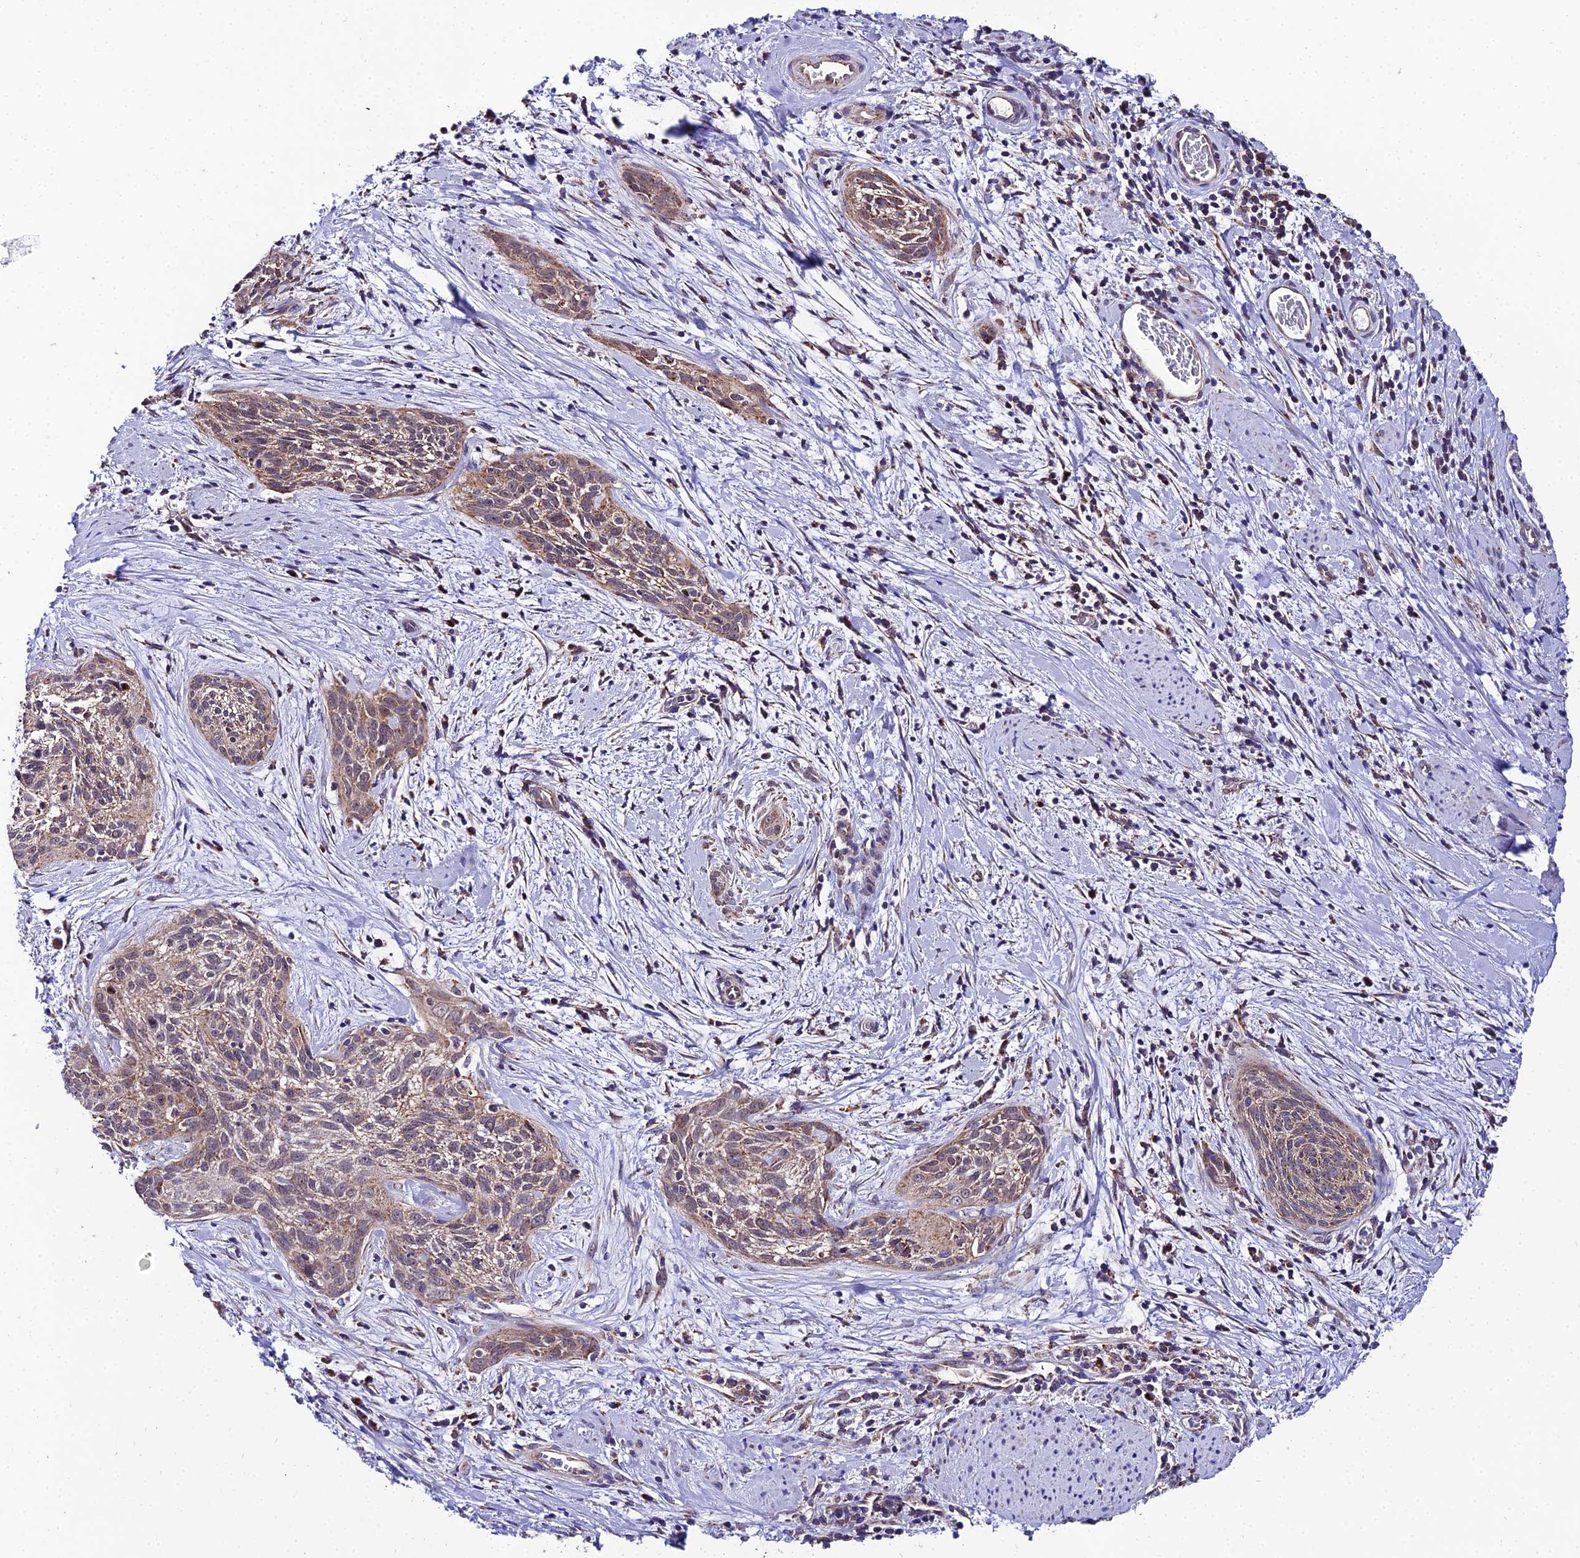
{"staining": {"intensity": "moderate", "quantity": "25%-75%", "location": "cytoplasmic/membranous"}, "tissue": "cervical cancer", "cell_type": "Tumor cells", "image_type": "cancer", "snomed": [{"axis": "morphology", "description": "Squamous cell carcinoma, NOS"}, {"axis": "topography", "description": "Cervix"}], "caption": "Immunohistochemistry of human squamous cell carcinoma (cervical) demonstrates medium levels of moderate cytoplasmic/membranous expression in approximately 25%-75% of tumor cells.", "gene": "PSMD2", "patient": {"sex": "female", "age": 55}}